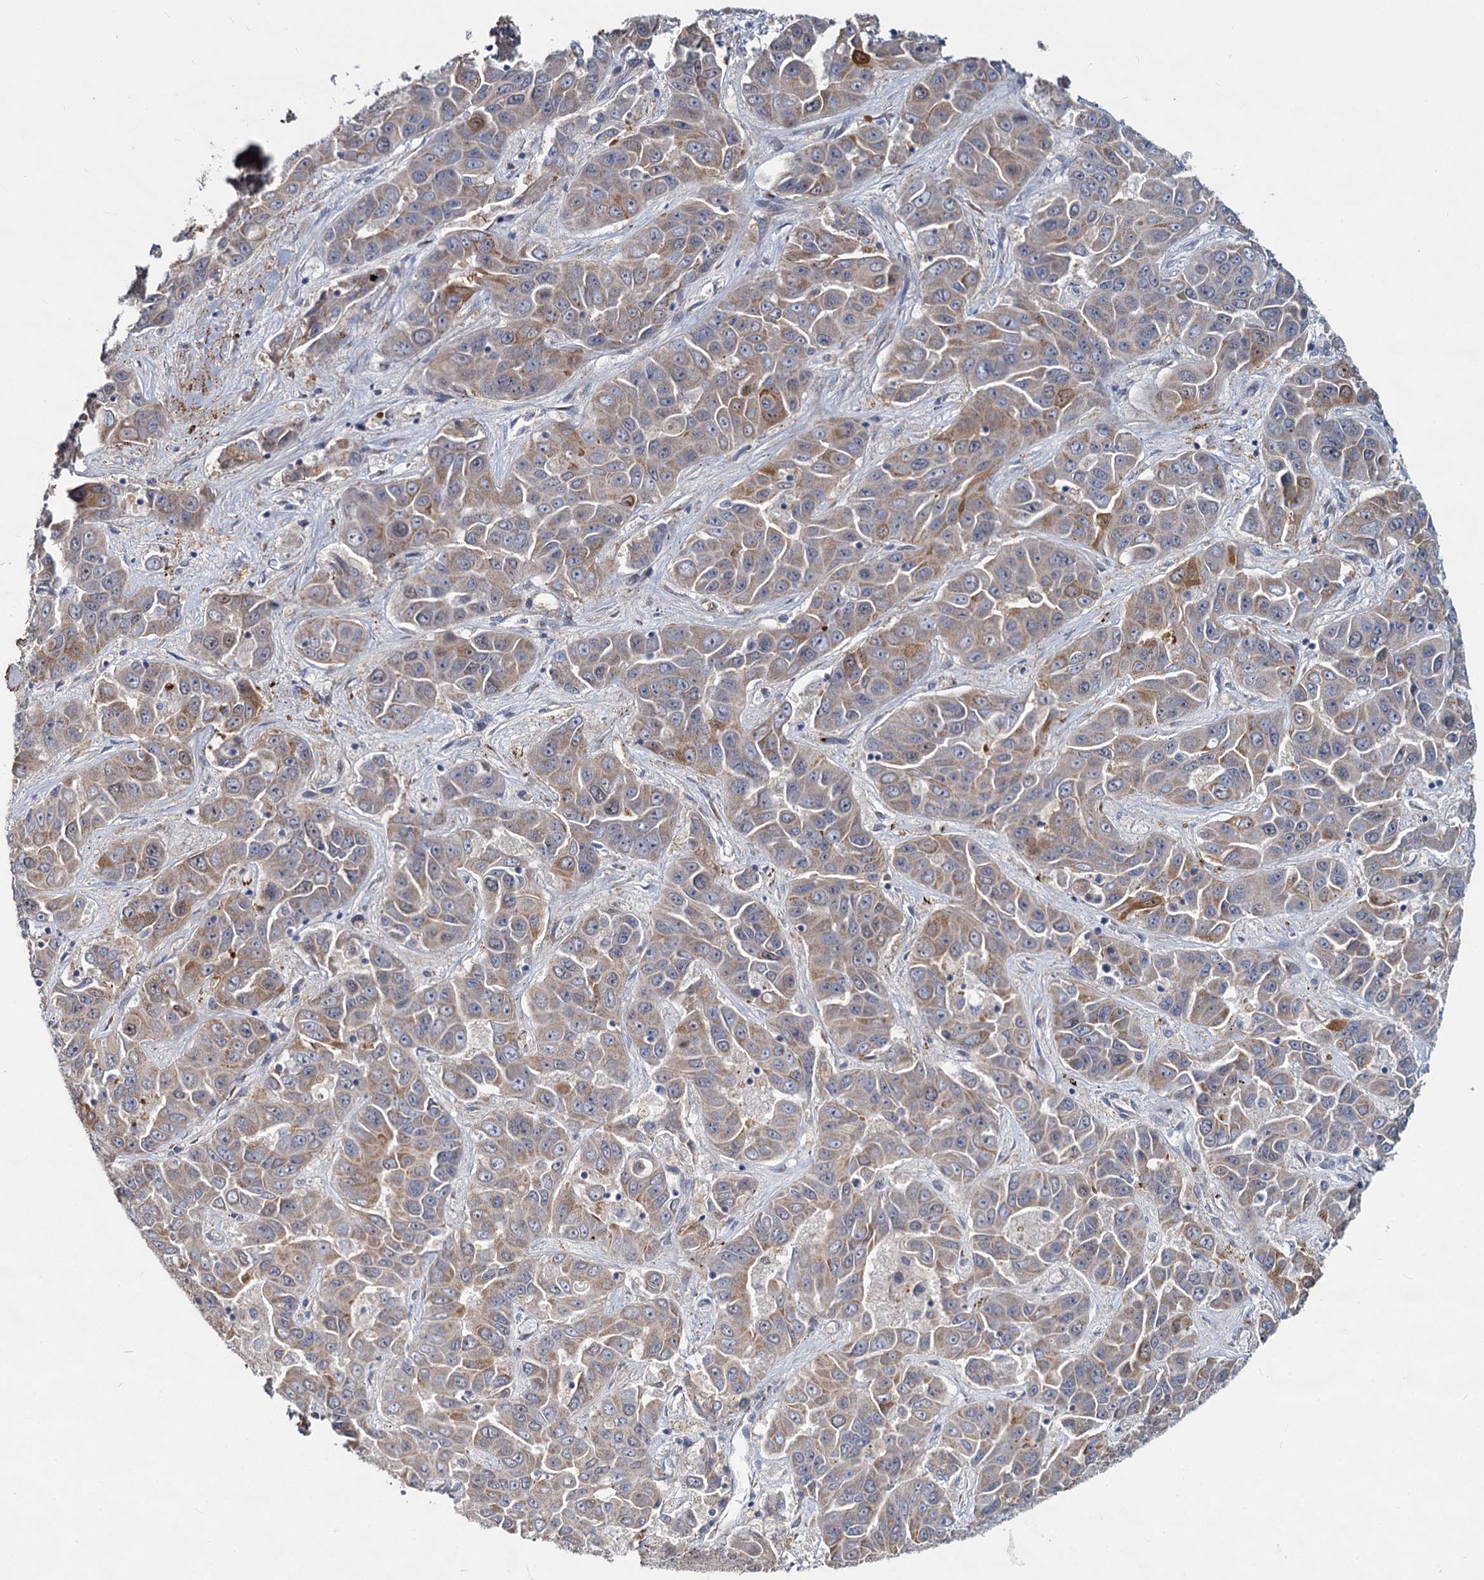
{"staining": {"intensity": "weak", "quantity": ">75%", "location": "cytoplasmic/membranous"}, "tissue": "liver cancer", "cell_type": "Tumor cells", "image_type": "cancer", "snomed": [{"axis": "morphology", "description": "Cholangiocarcinoma"}, {"axis": "topography", "description": "Liver"}], "caption": "Brown immunohistochemical staining in human liver cancer demonstrates weak cytoplasmic/membranous positivity in about >75% of tumor cells. (brown staining indicates protein expression, while blue staining denotes nuclei).", "gene": "DCUN1D2", "patient": {"sex": "female", "age": 52}}